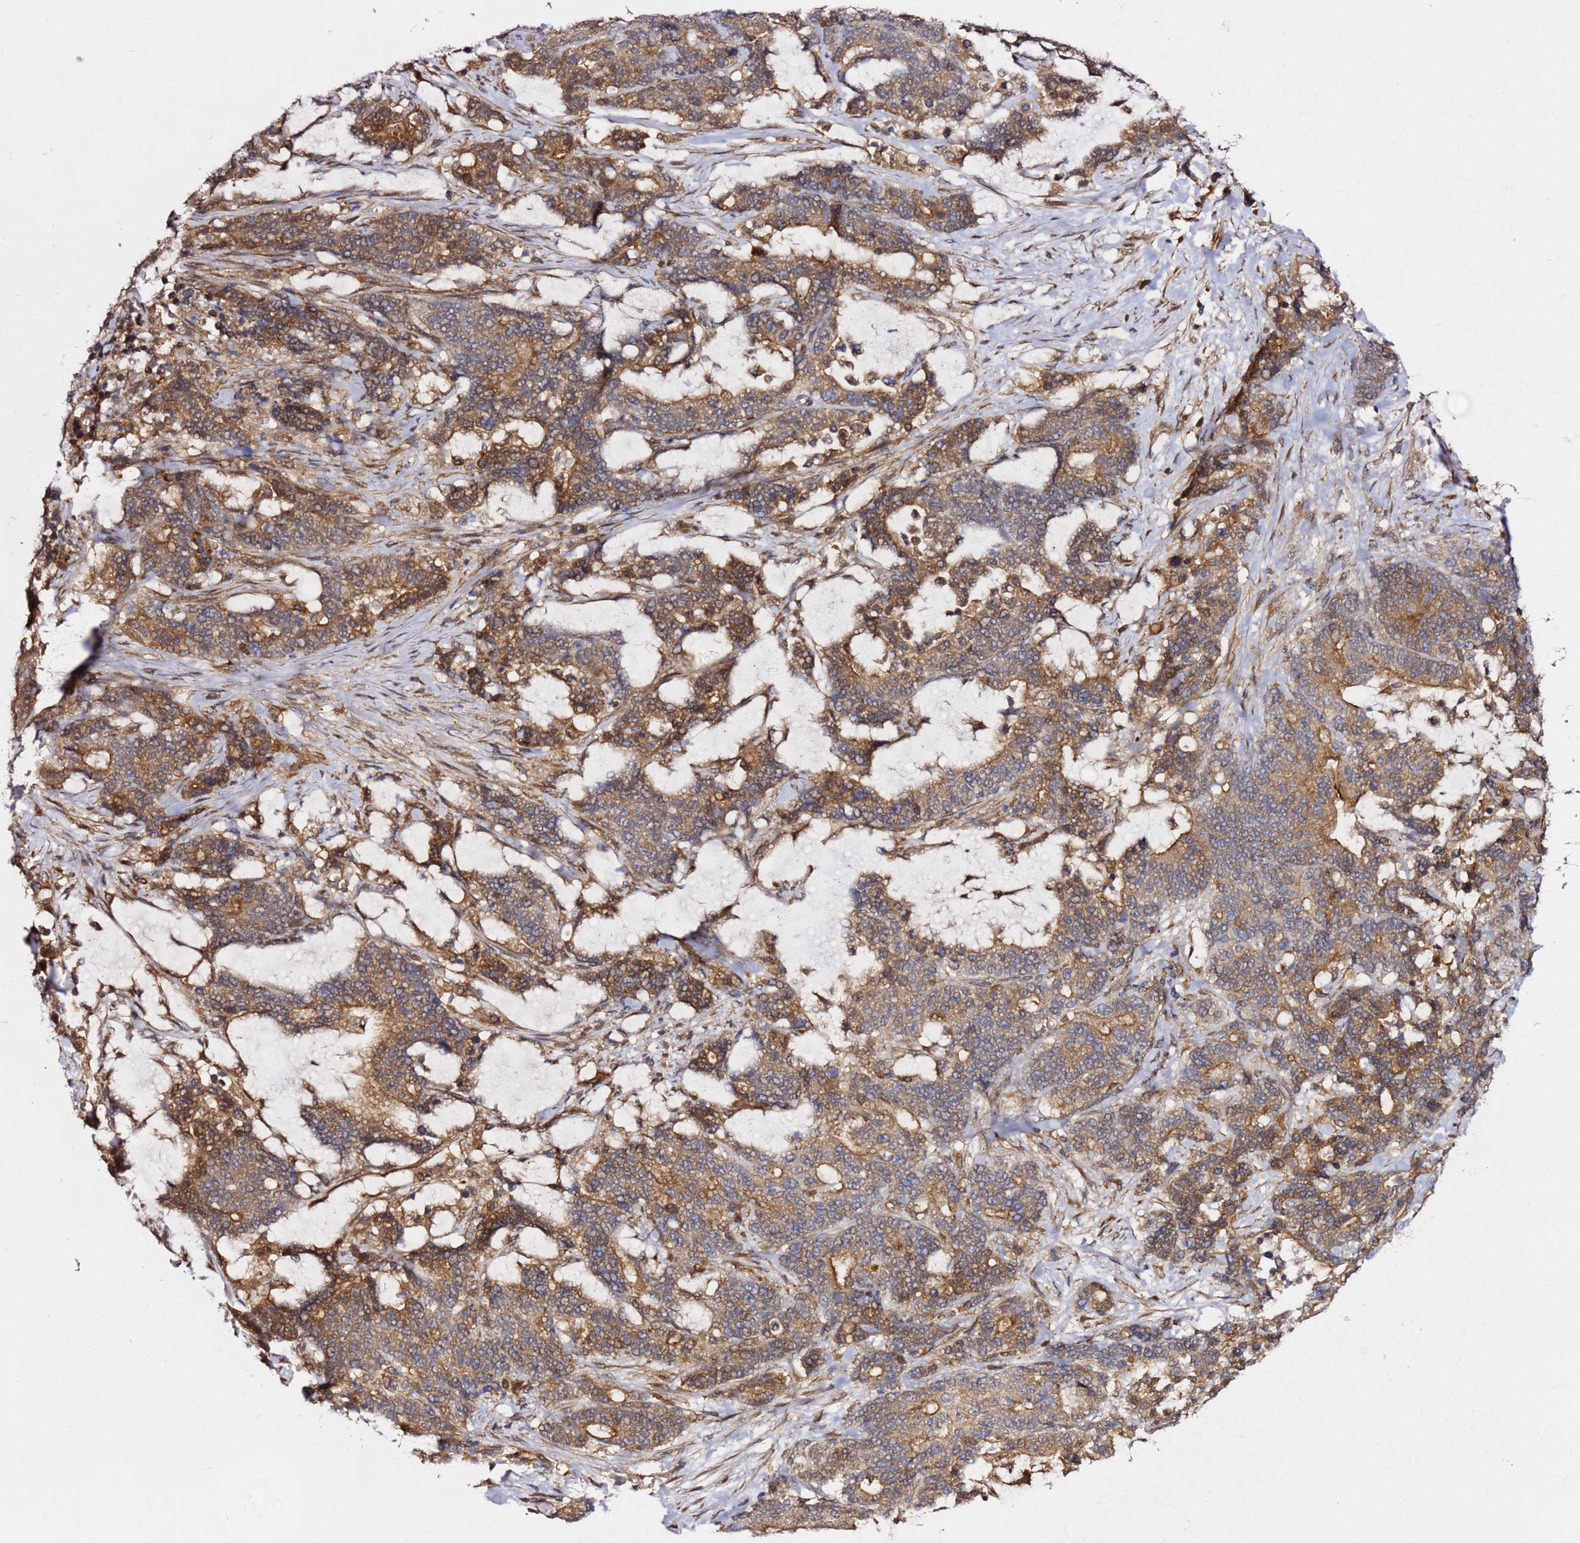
{"staining": {"intensity": "moderate", "quantity": ">75%", "location": "cytoplasmic/membranous"}, "tissue": "stomach cancer", "cell_type": "Tumor cells", "image_type": "cancer", "snomed": [{"axis": "morphology", "description": "Normal tissue, NOS"}, {"axis": "morphology", "description": "Adenocarcinoma, NOS"}, {"axis": "topography", "description": "Stomach"}], "caption": "Protein staining by immunohistochemistry displays moderate cytoplasmic/membranous staining in about >75% of tumor cells in stomach cancer (adenocarcinoma). Using DAB (brown) and hematoxylin (blue) stains, captured at high magnification using brightfield microscopy.", "gene": "PRKAB2", "patient": {"sex": "female", "age": 64}}